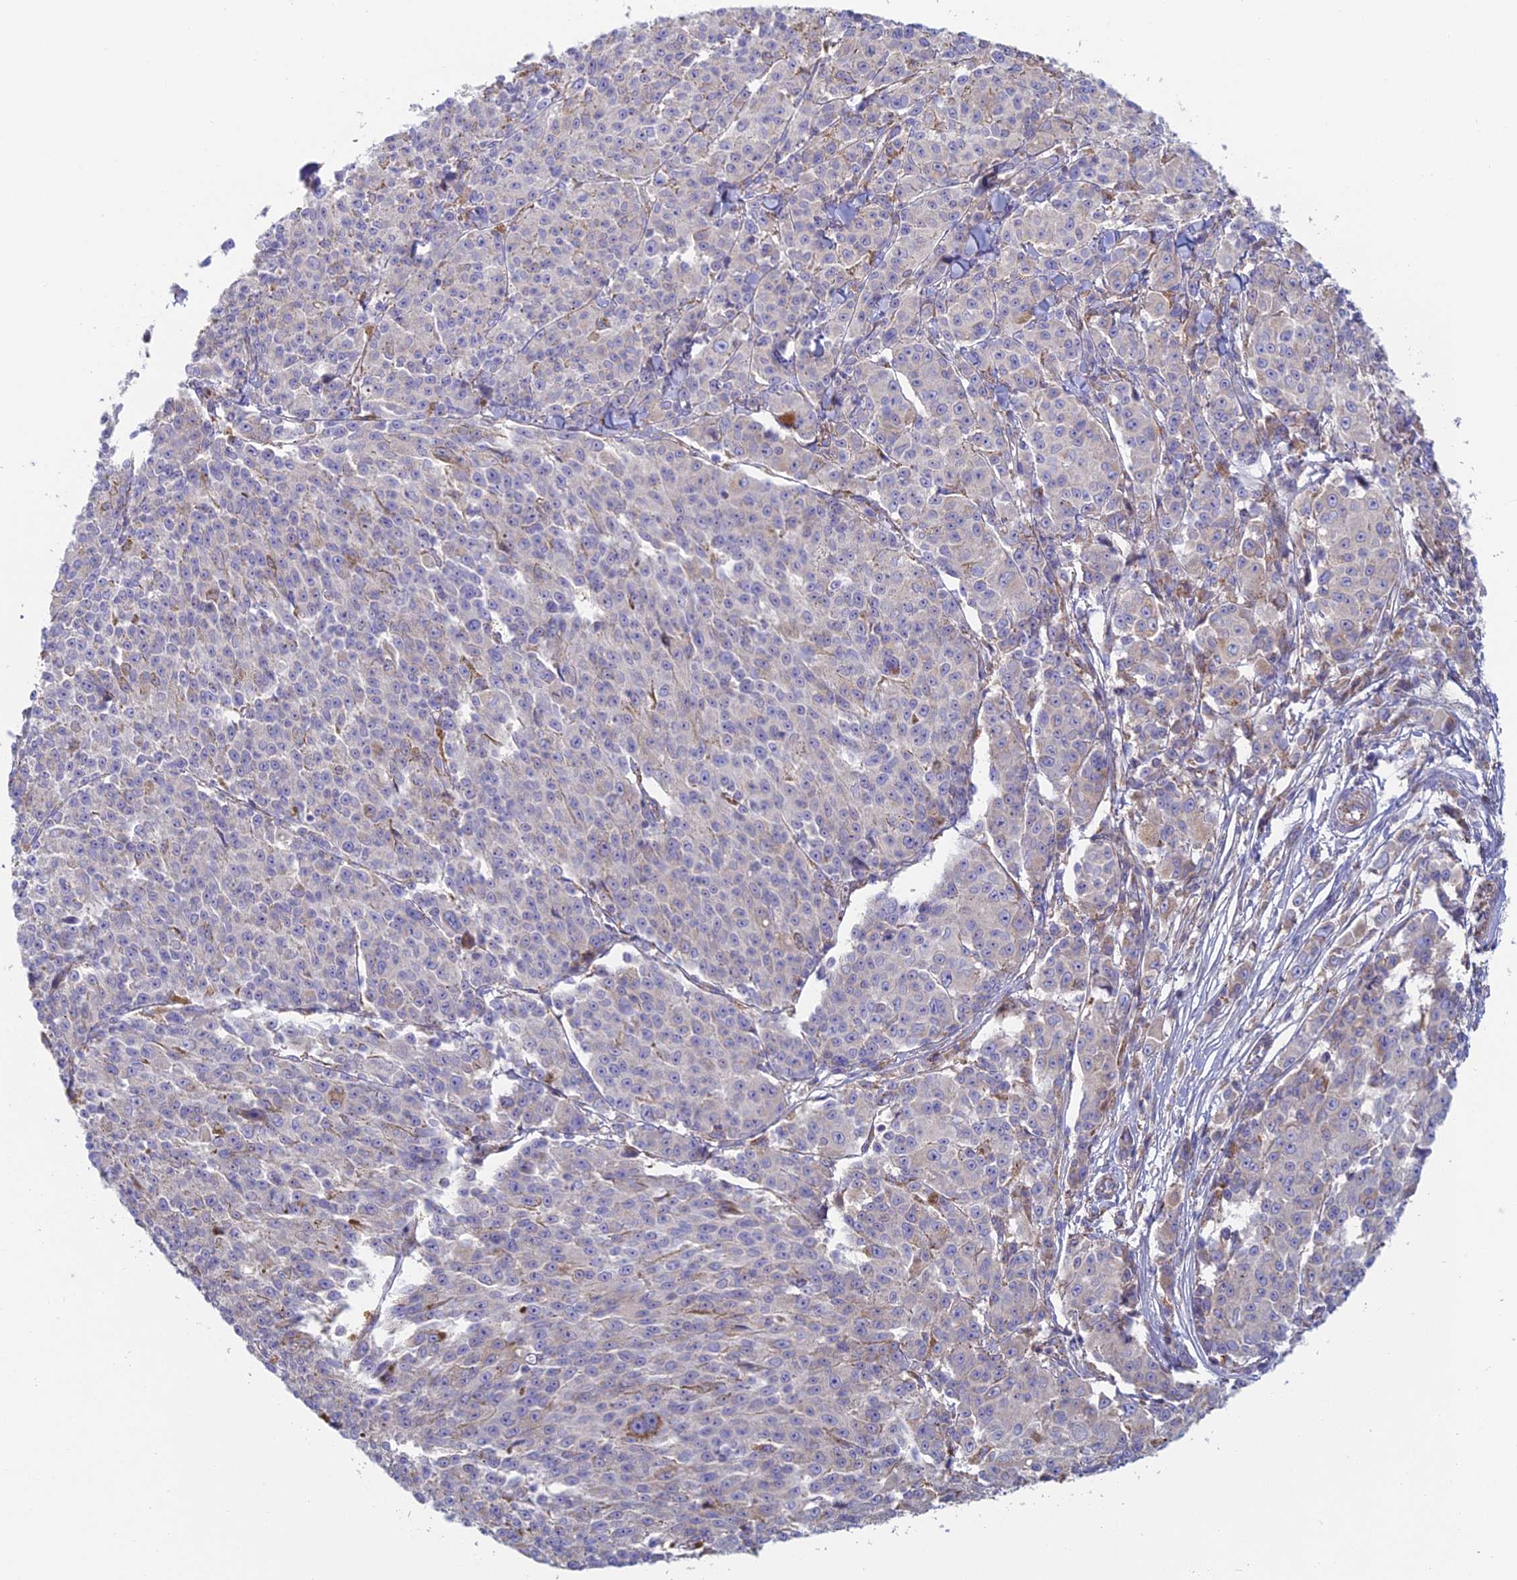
{"staining": {"intensity": "negative", "quantity": "none", "location": "none"}, "tissue": "melanoma", "cell_type": "Tumor cells", "image_type": "cancer", "snomed": [{"axis": "morphology", "description": "Malignant melanoma, NOS"}, {"axis": "topography", "description": "Skin"}], "caption": "DAB immunohistochemical staining of human malignant melanoma exhibits no significant positivity in tumor cells.", "gene": "IFTAP", "patient": {"sex": "female", "age": 52}}